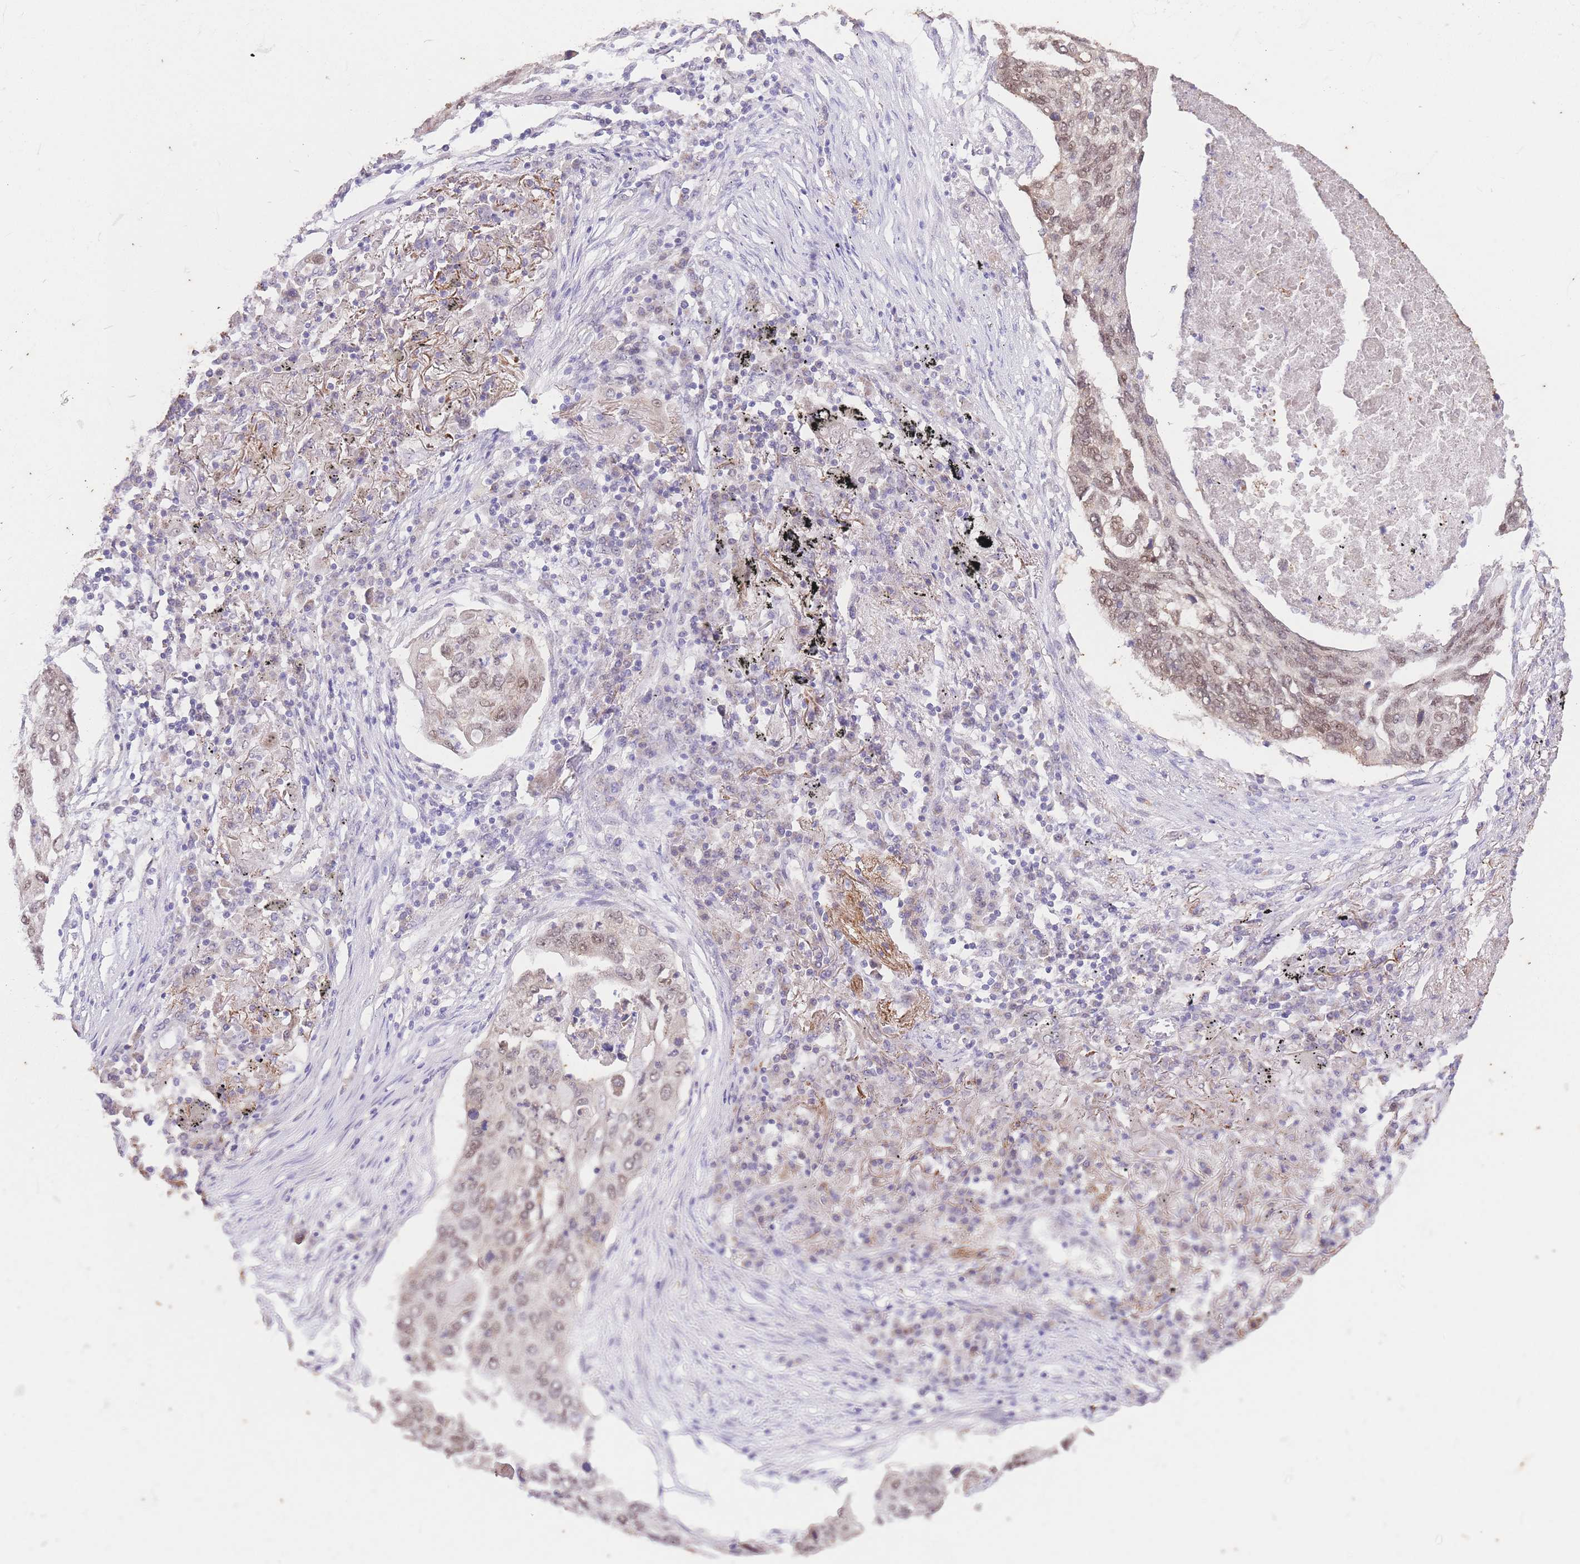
{"staining": {"intensity": "moderate", "quantity": ">75%", "location": "nuclear"}, "tissue": "lung cancer", "cell_type": "Tumor cells", "image_type": "cancer", "snomed": [{"axis": "morphology", "description": "Squamous cell carcinoma, NOS"}, {"axis": "topography", "description": "Lung"}], "caption": "Moderate nuclear protein expression is appreciated in about >75% of tumor cells in lung cancer (squamous cell carcinoma).", "gene": "UBXN7", "patient": {"sex": "female", "age": 63}}